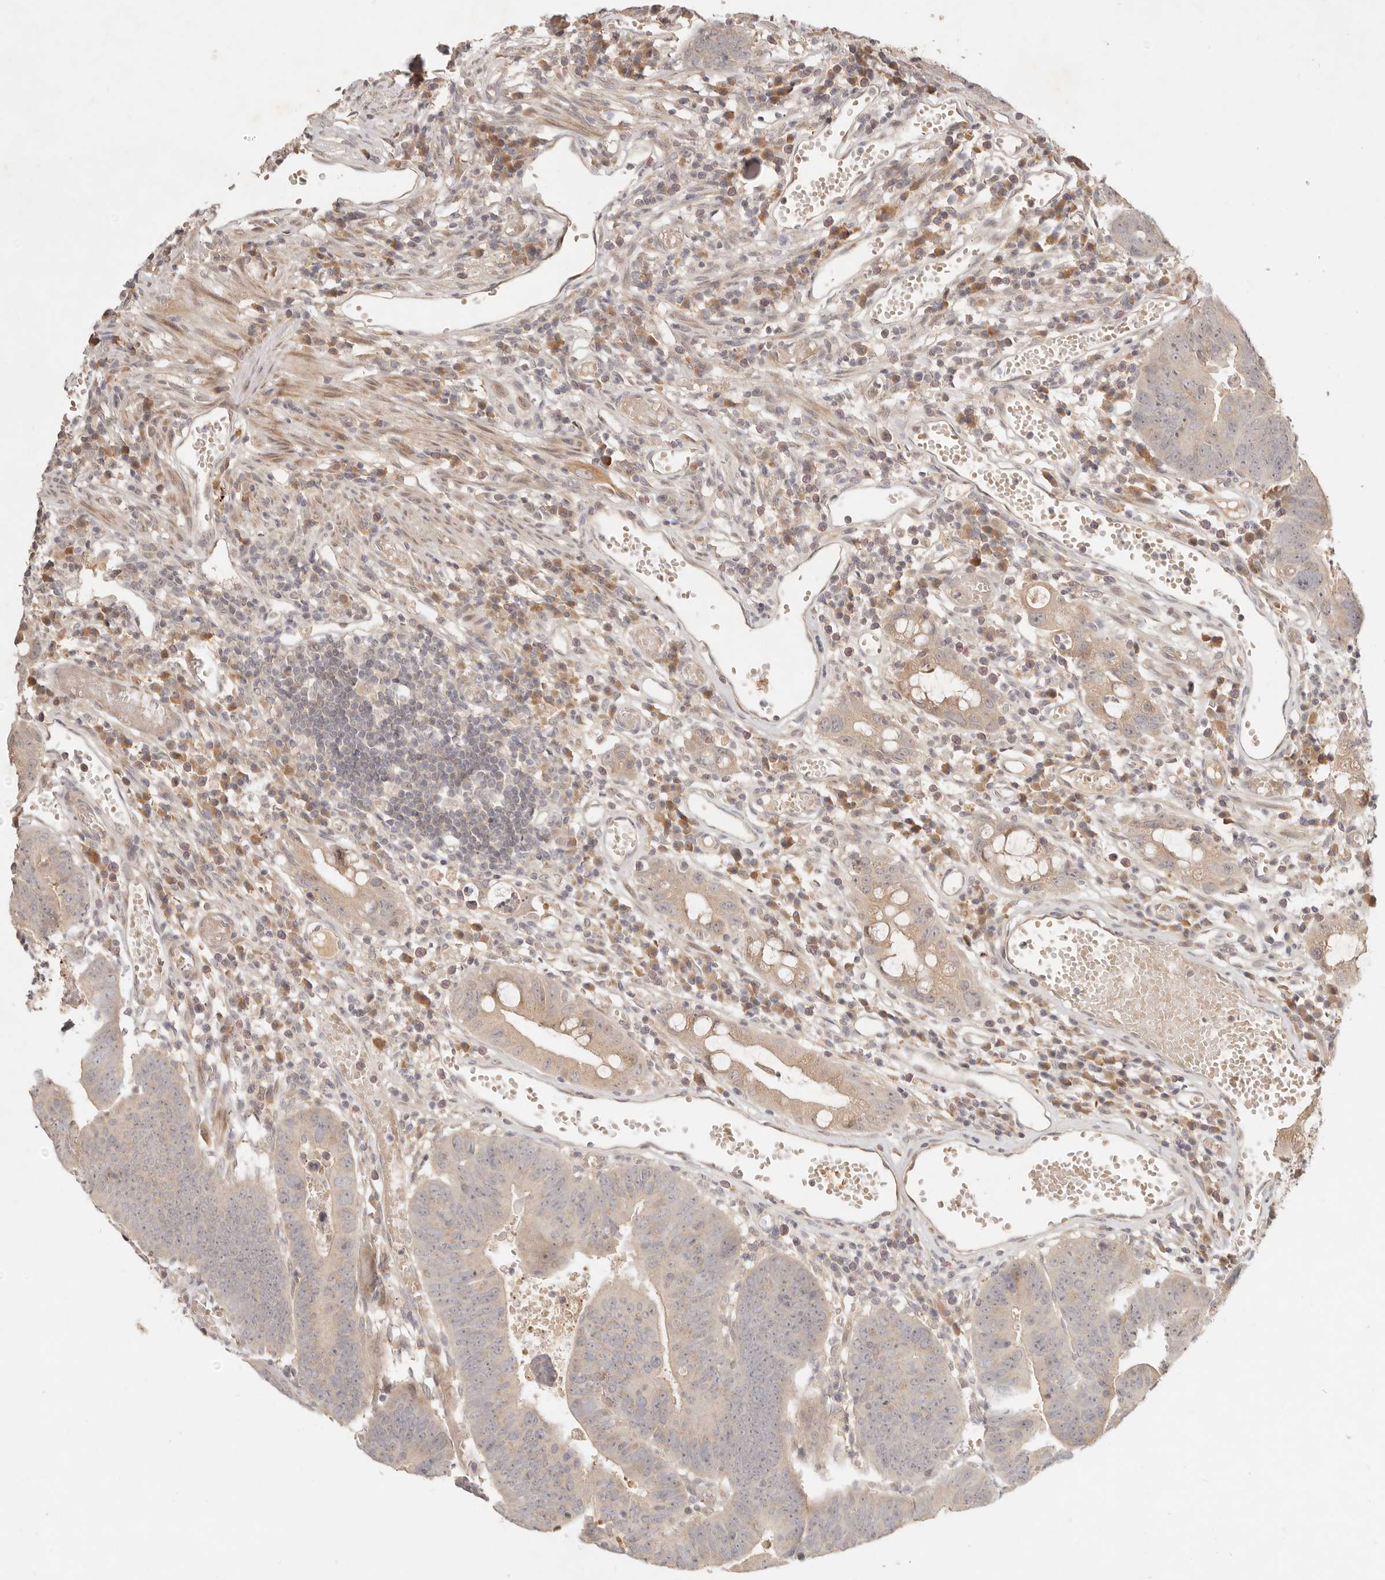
{"staining": {"intensity": "weak", "quantity": ">75%", "location": "cytoplasmic/membranous"}, "tissue": "colorectal cancer", "cell_type": "Tumor cells", "image_type": "cancer", "snomed": [{"axis": "morphology", "description": "Adenocarcinoma, NOS"}, {"axis": "topography", "description": "Rectum"}], "caption": "Approximately >75% of tumor cells in human colorectal cancer display weak cytoplasmic/membranous protein staining as visualized by brown immunohistochemical staining.", "gene": "UBXN11", "patient": {"sex": "female", "age": 65}}